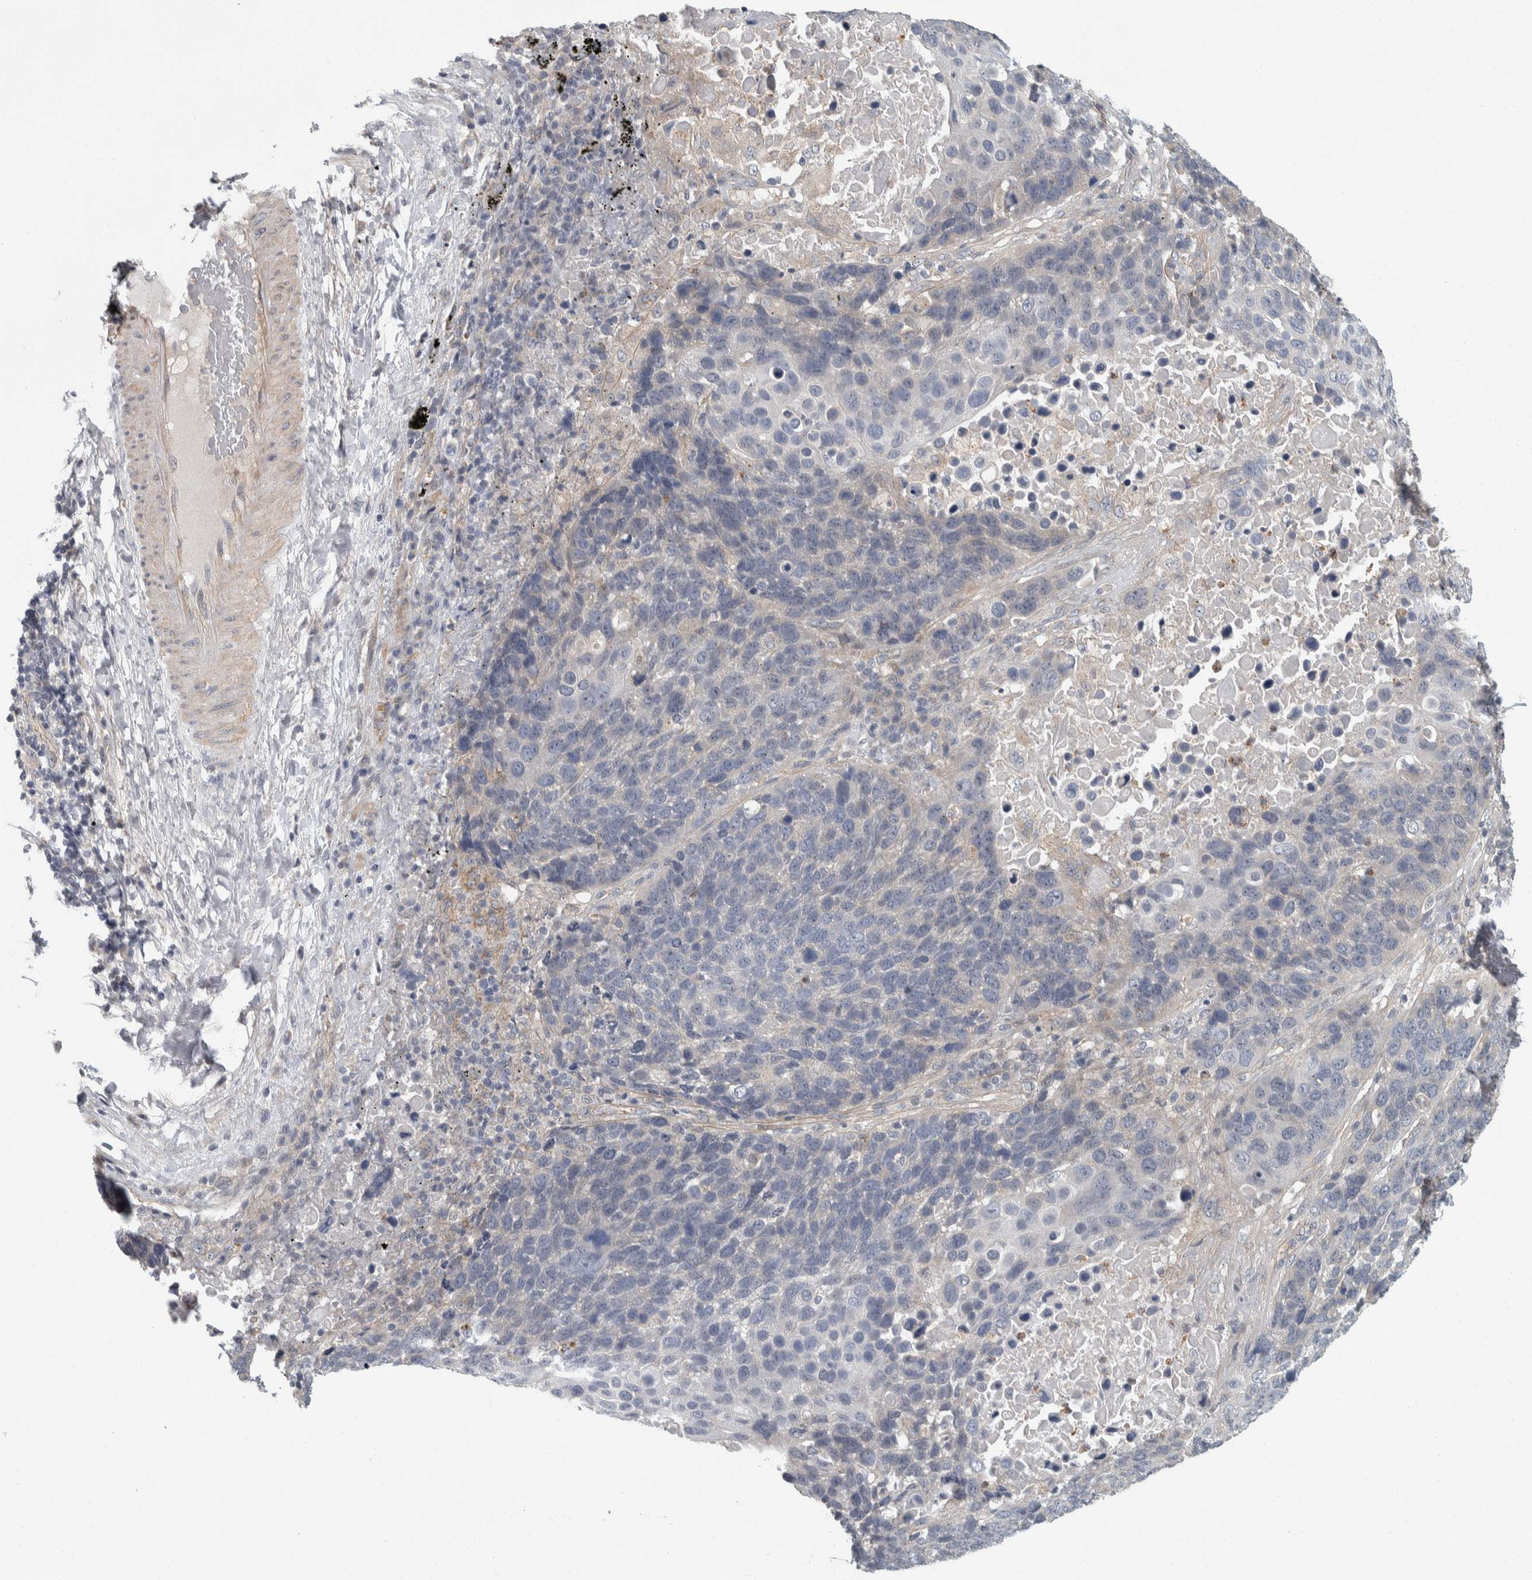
{"staining": {"intensity": "negative", "quantity": "none", "location": "none"}, "tissue": "lung cancer", "cell_type": "Tumor cells", "image_type": "cancer", "snomed": [{"axis": "morphology", "description": "Squamous cell carcinoma, NOS"}, {"axis": "topography", "description": "Lung"}], "caption": "This is a photomicrograph of immunohistochemistry staining of lung cancer, which shows no positivity in tumor cells. (DAB (3,3'-diaminobenzidine) IHC visualized using brightfield microscopy, high magnification).", "gene": "KCNJ3", "patient": {"sex": "male", "age": 66}}